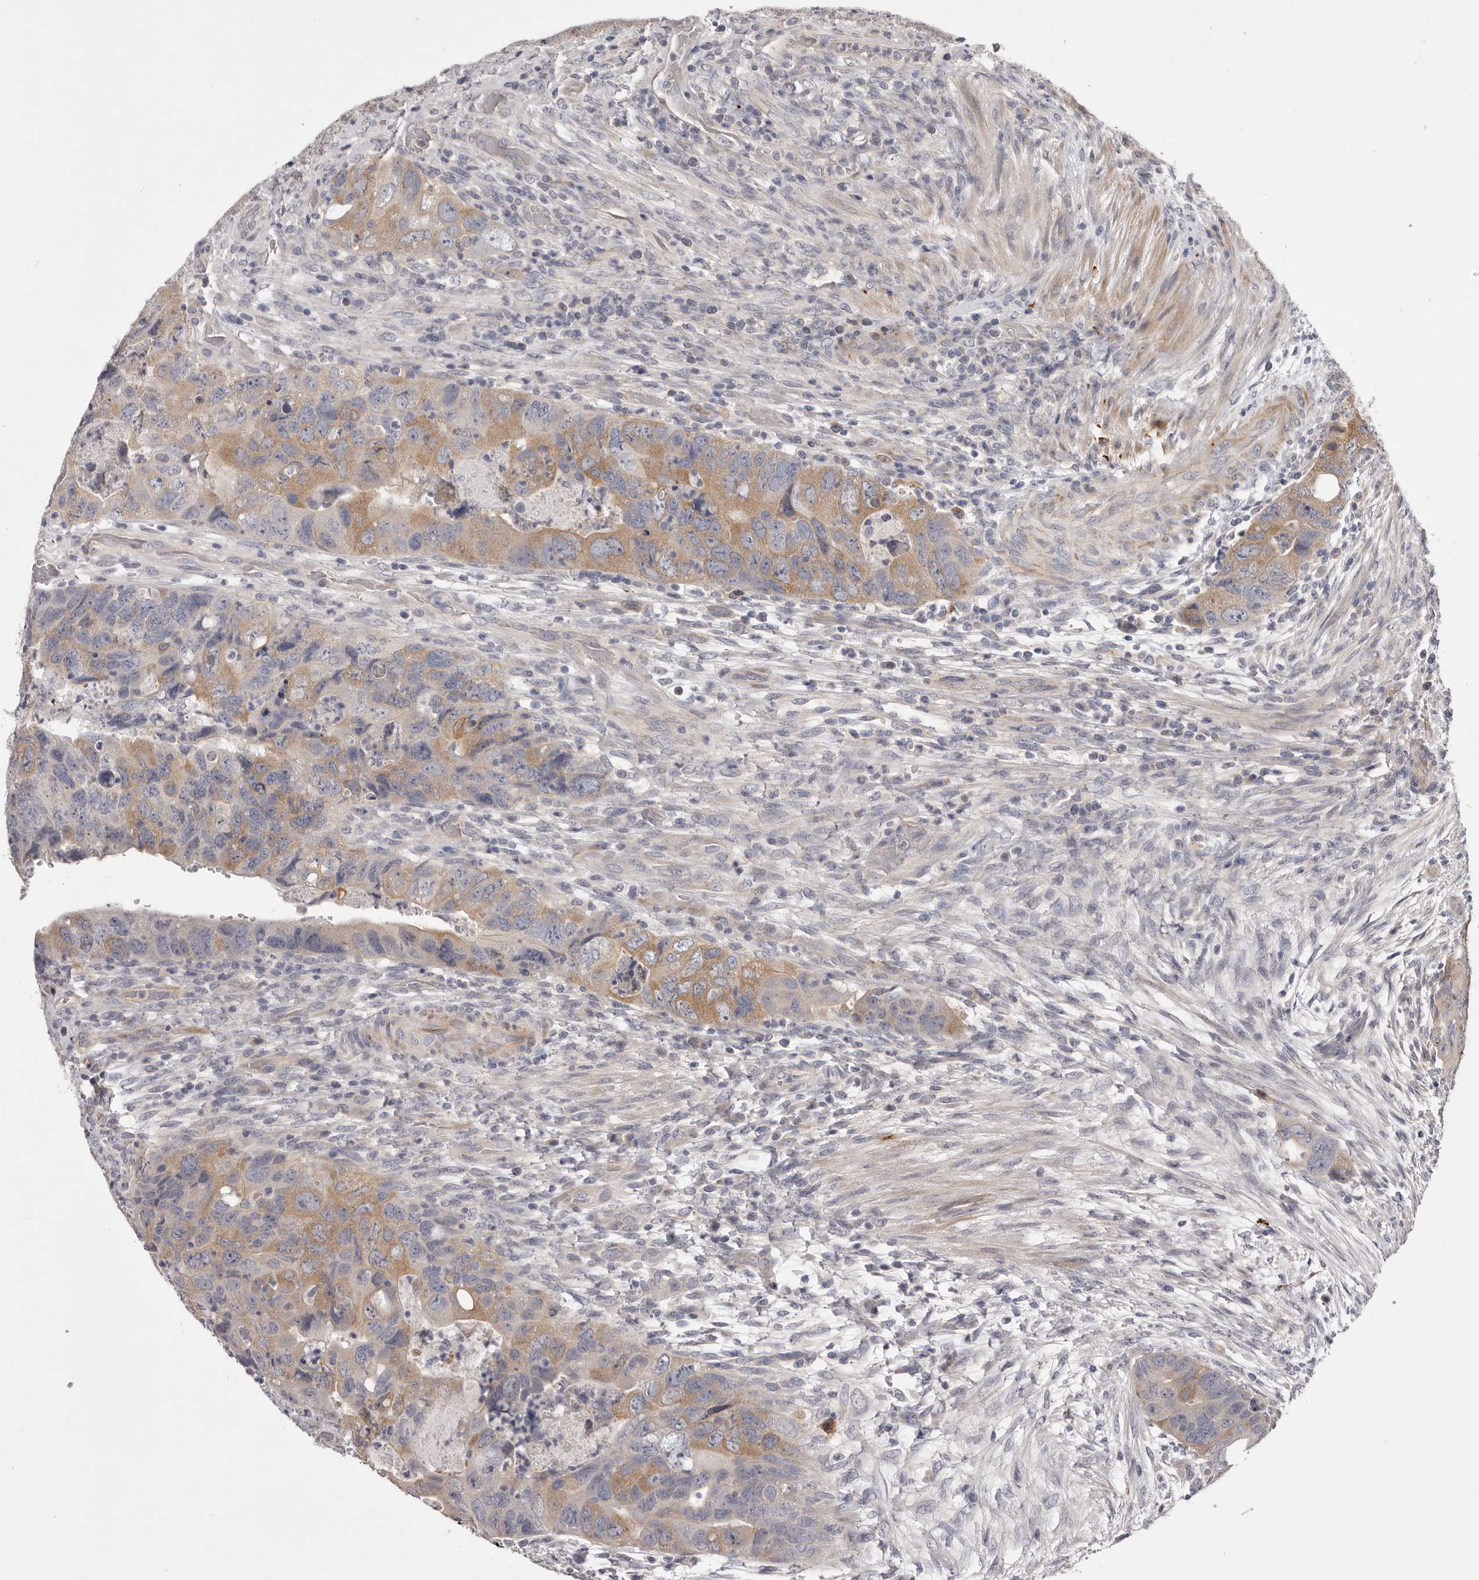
{"staining": {"intensity": "moderate", "quantity": "25%-75%", "location": "cytoplasmic/membranous"}, "tissue": "colorectal cancer", "cell_type": "Tumor cells", "image_type": "cancer", "snomed": [{"axis": "morphology", "description": "Adenocarcinoma, NOS"}, {"axis": "topography", "description": "Rectum"}], "caption": "Colorectal cancer (adenocarcinoma) stained with immunohistochemistry demonstrates moderate cytoplasmic/membranous staining in approximately 25%-75% of tumor cells.", "gene": "PNRC1", "patient": {"sex": "male", "age": 63}}